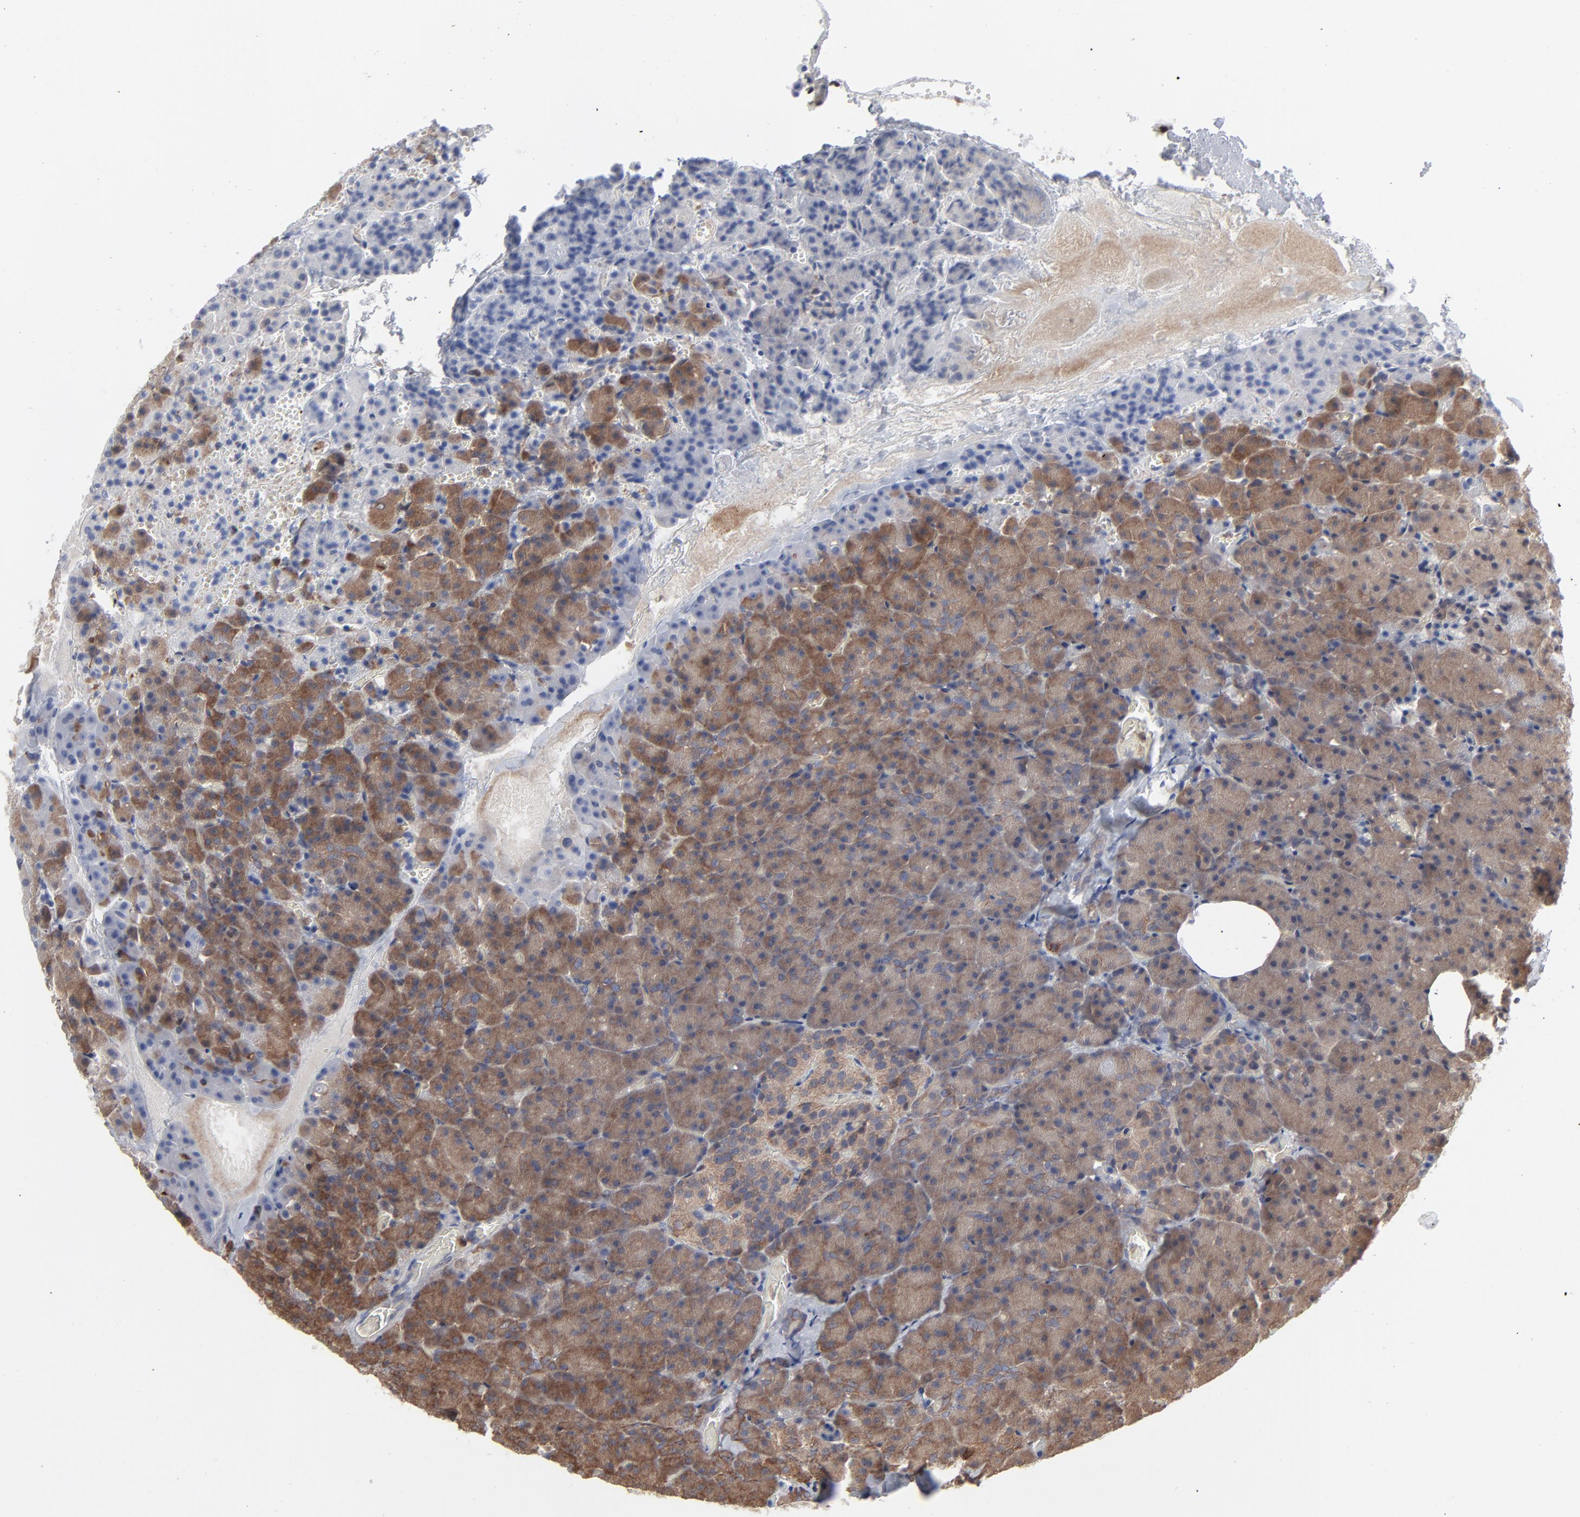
{"staining": {"intensity": "moderate", "quantity": ">75%", "location": "cytoplasmic/membranous"}, "tissue": "carcinoid", "cell_type": "Tumor cells", "image_type": "cancer", "snomed": [{"axis": "morphology", "description": "Normal tissue, NOS"}, {"axis": "morphology", "description": "Carcinoid, malignant, NOS"}, {"axis": "topography", "description": "Pancreas"}], "caption": "Carcinoid stained with DAB (3,3'-diaminobenzidine) immunohistochemistry (IHC) demonstrates medium levels of moderate cytoplasmic/membranous staining in about >75% of tumor cells.", "gene": "MAP2K1", "patient": {"sex": "female", "age": 35}}